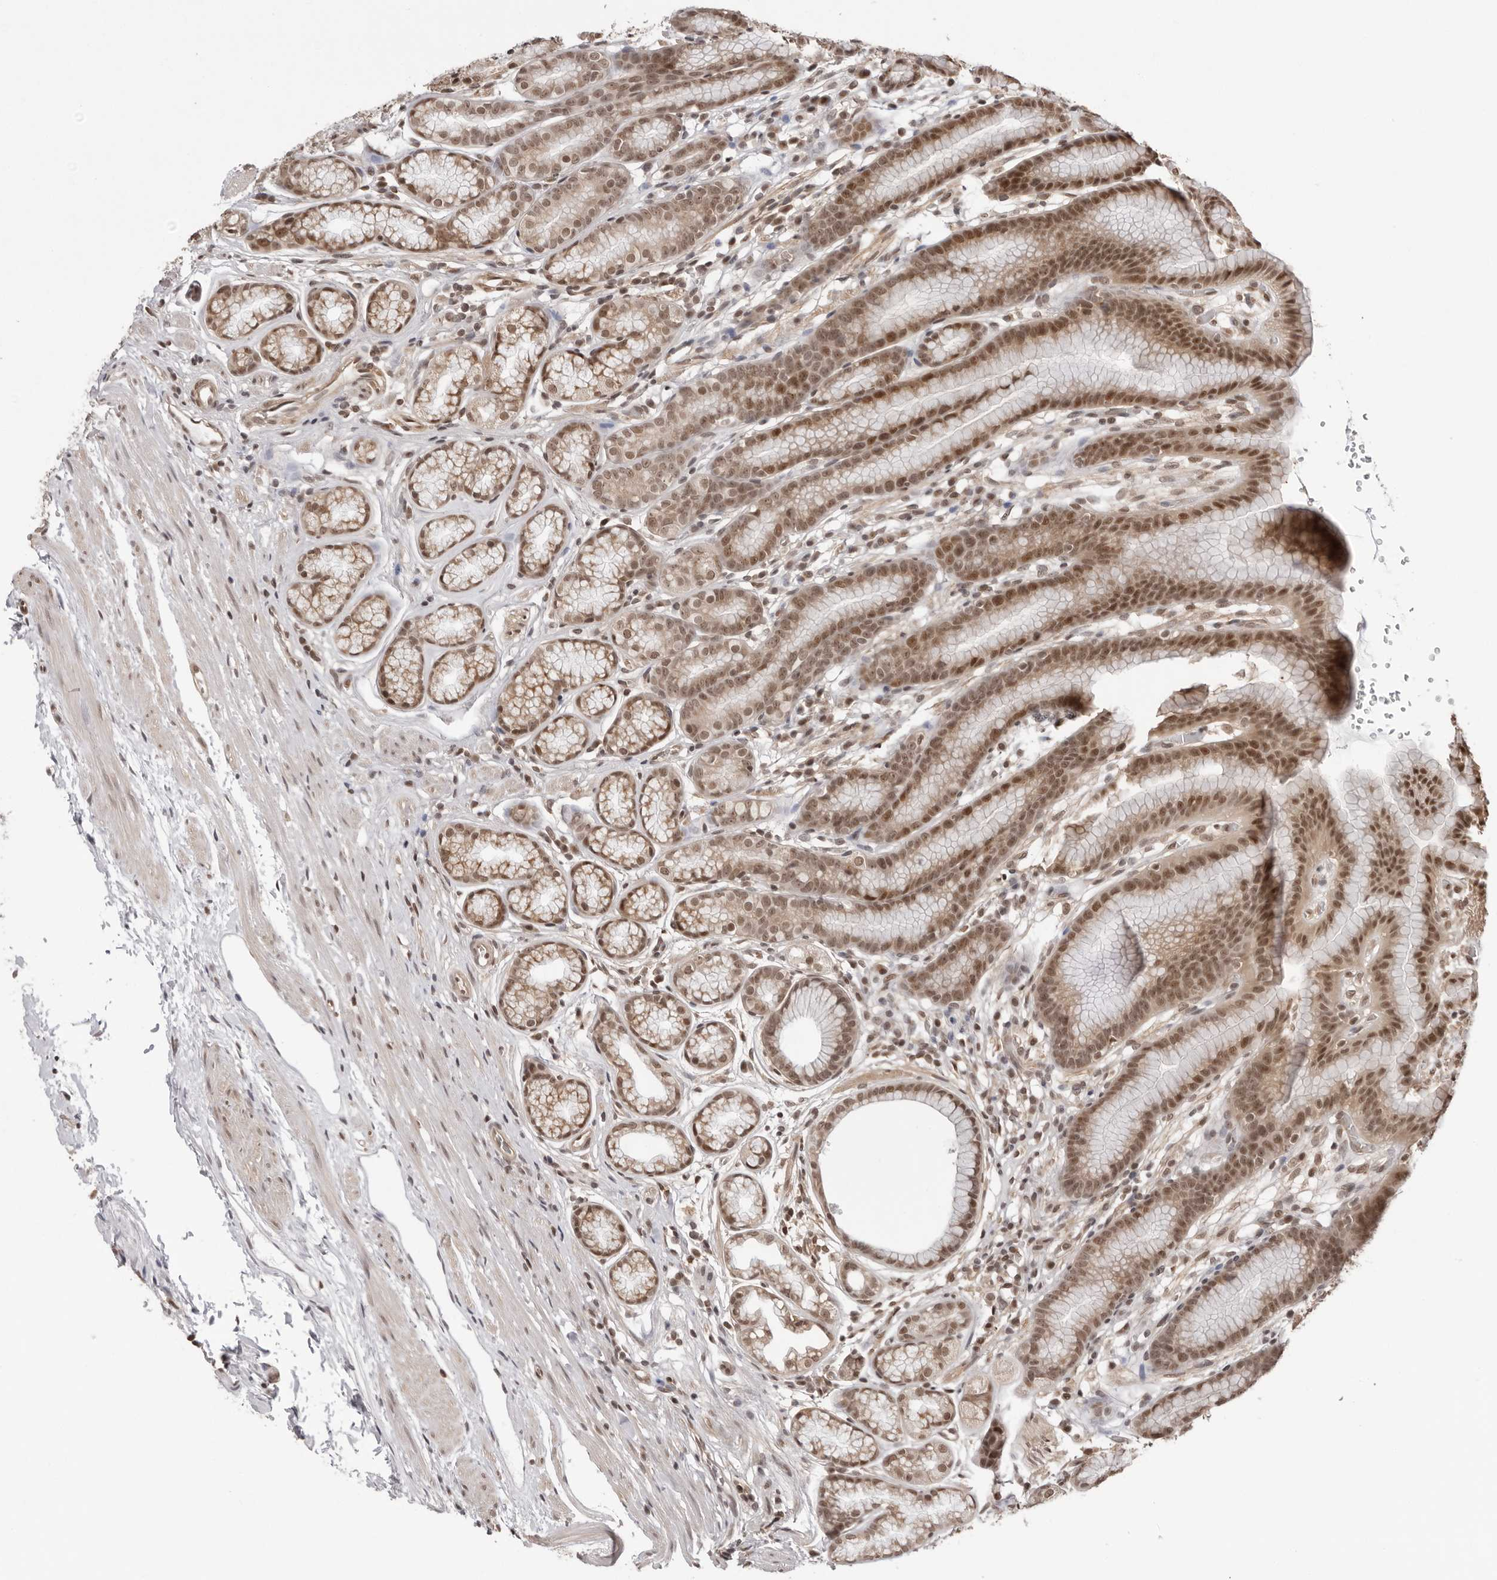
{"staining": {"intensity": "moderate", "quantity": ">75%", "location": "cytoplasmic/membranous,nuclear"}, "tissue": "stomach", "cell_type": "Glandular cells", "image_type": "normal", "snomed": [{"axis": "morphology", "description": "Normal tissue, NOS"}, {"axis": "topography", "description": "Stomach"}], "caption": "Benign stomach shows moderate cytoplasmic/membranous,nuclear positivity in about >75% of glandular cells.", "gene": "SDE2", "patient": {"sex": "male", "age": 42}}